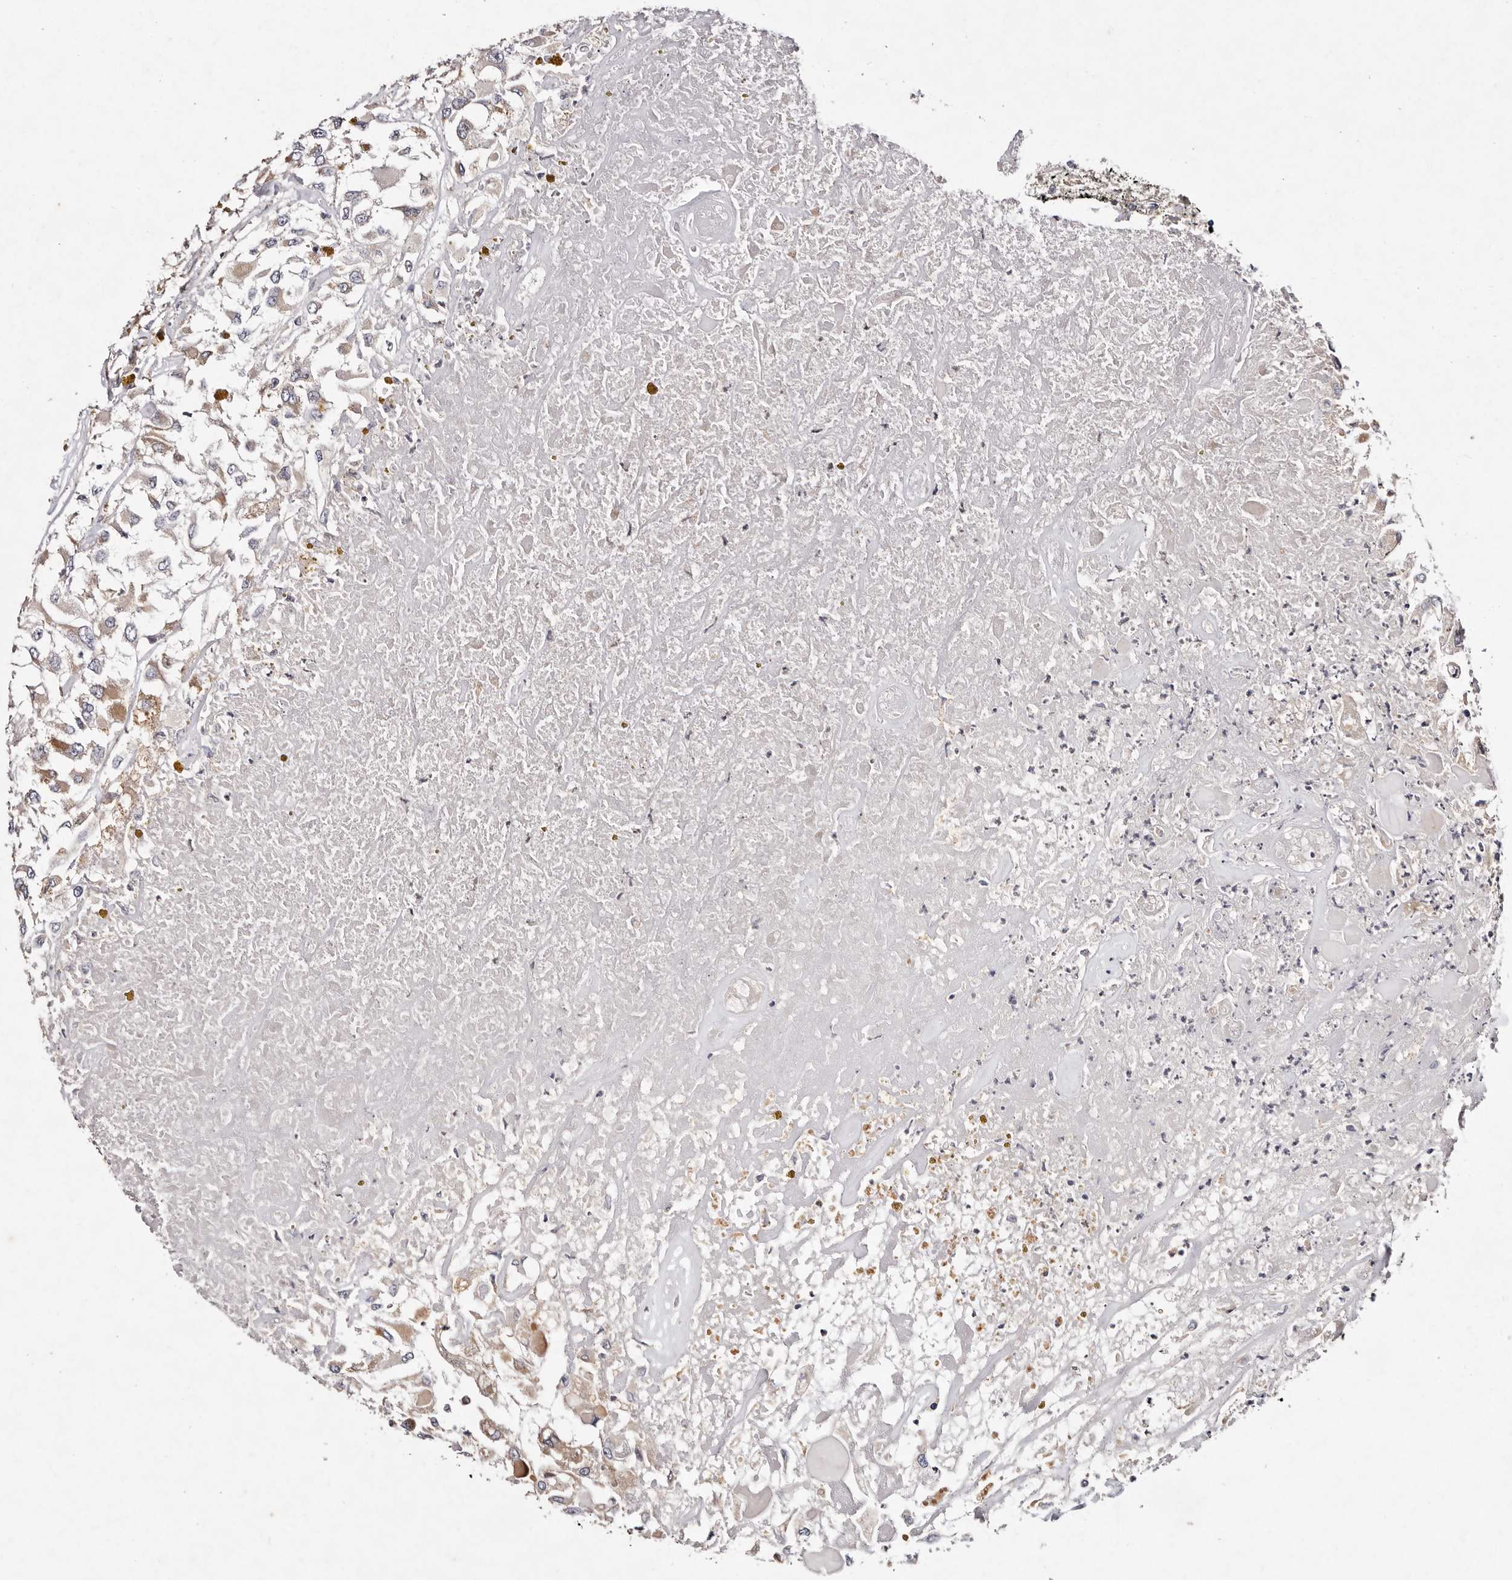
{"staining": {"intensity": "weak", "quantity": "25%-75%", "location": "cytoplasmic/membranous"}, "tissue": "renal cancer", "cell_type": "Tumor cells", "image_type": "cancer", "snomed": [{"axis": "morphology", "description": "Adenocarcinoma, NOS"}, {"axis": "topography", "description": "Kidney"}], "caption": "Renal cancer (adenocarcinoma) tissue shows weak cytoplasmic/membranous expression in approximately 25%-75% of tumor cells, visualized by immunohistochemistry. Using DAB (brown) and hematoxylin (blue) stains, captured at high magnification using brightfield microscopy.", "gene": "TSC2", "patient": {"sex": "female", "age": 52}}